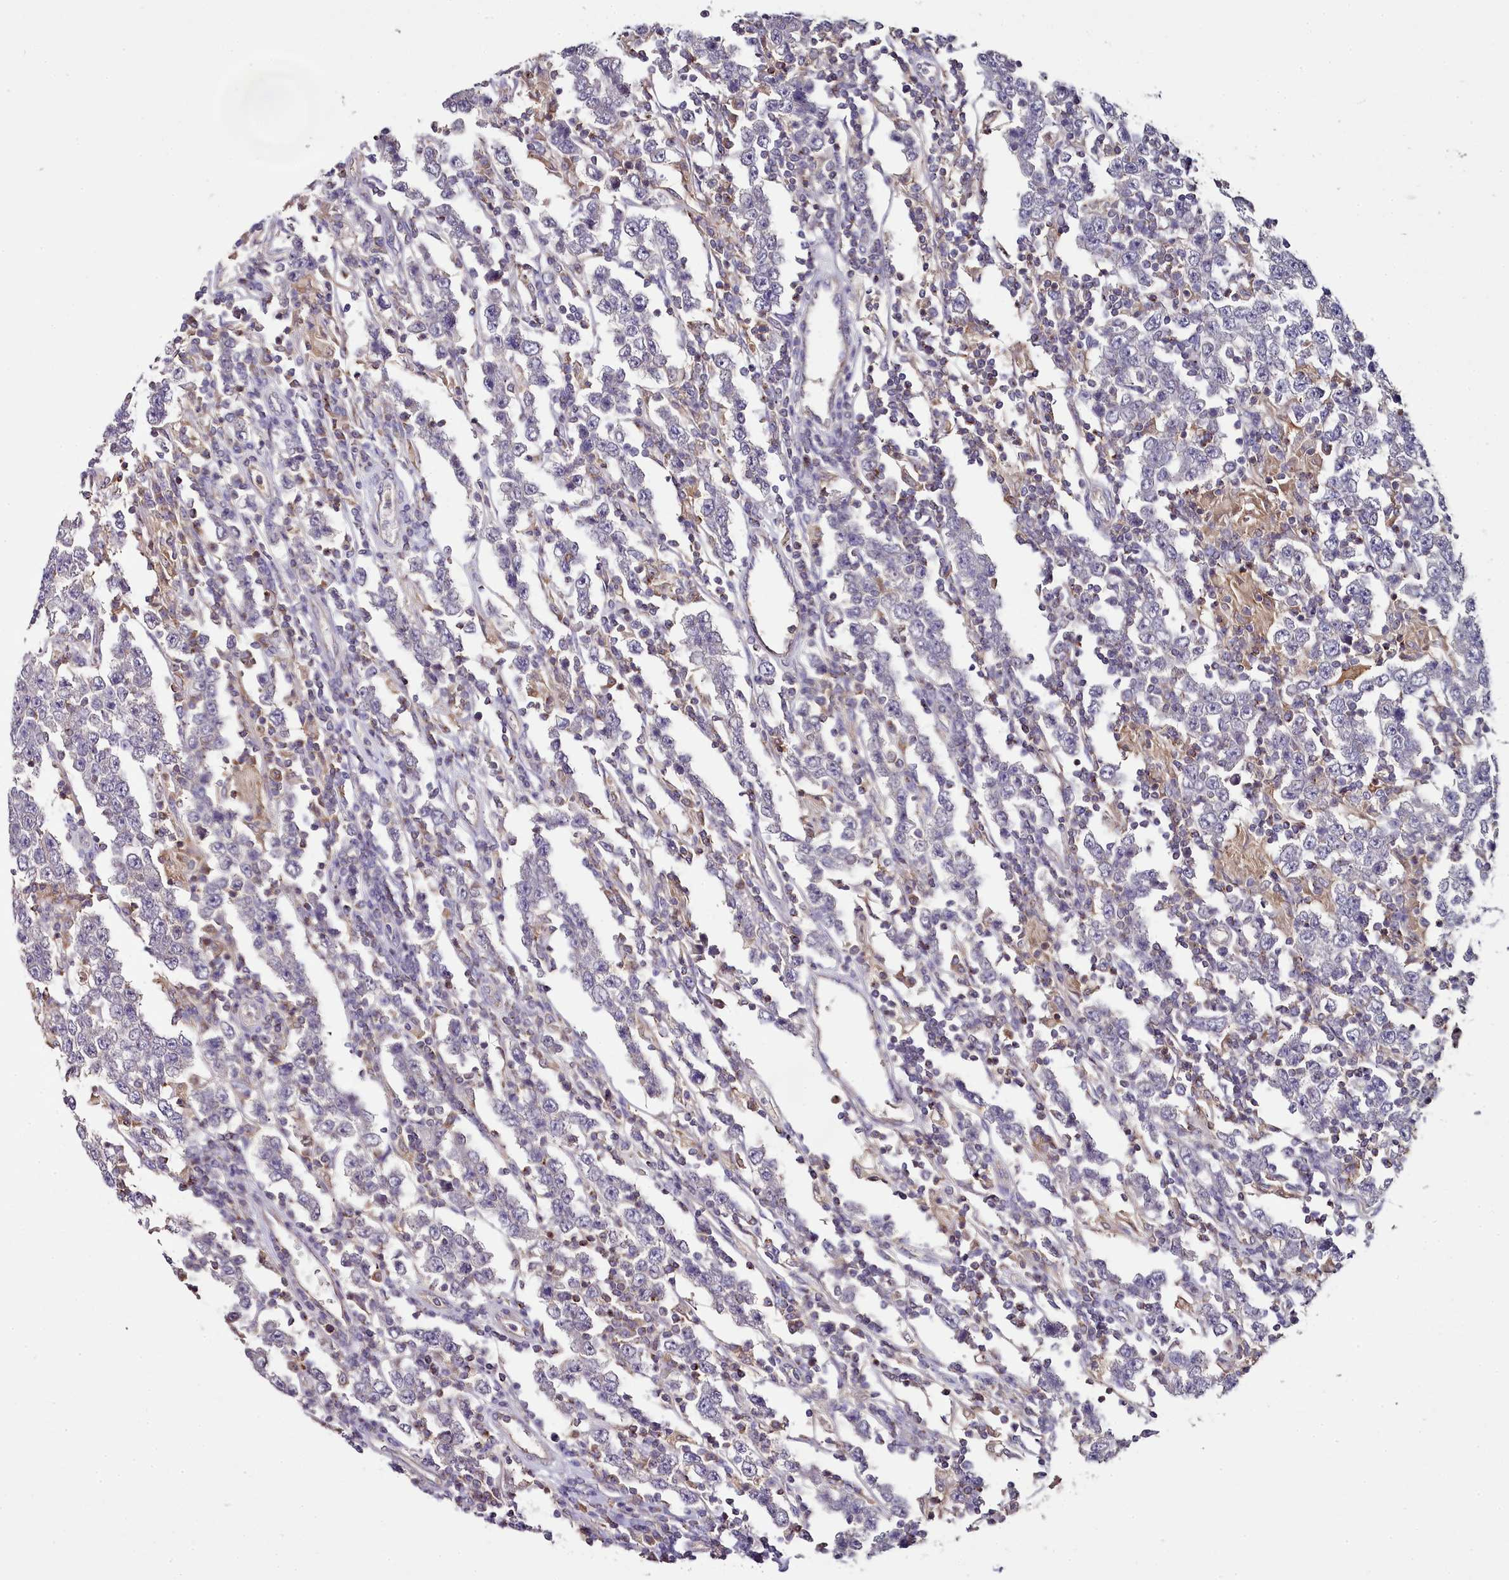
{"staining": {"intensity": "negative", "quantity": "none", "location": "none"}, "tissue": "testis cancer", "cell_type": "Tumor cells", "image_type": "cancer", "snomed": [{"axis": "morphology", "description": "Normal tissue, NOS"}, {"axis": "morphology", "description": "Urothelial carcinoma, High grade"}, {"axis": "morphology", "description": "Seminoma, NOS"}, {"axis": "morphology", "description": "Carcinoma, Embryonal, NOS"}, {"axis": "topography", "description": "Urinary bladder"}, {"axis": "topography", "description": "Testis"}], "caption": "Tumor cells are negative for brown protein staining in urothelial carcinoma (high-grade) (testis).", "gene": "ACSS1", "patient": {"sex": "male", "age": 41}}